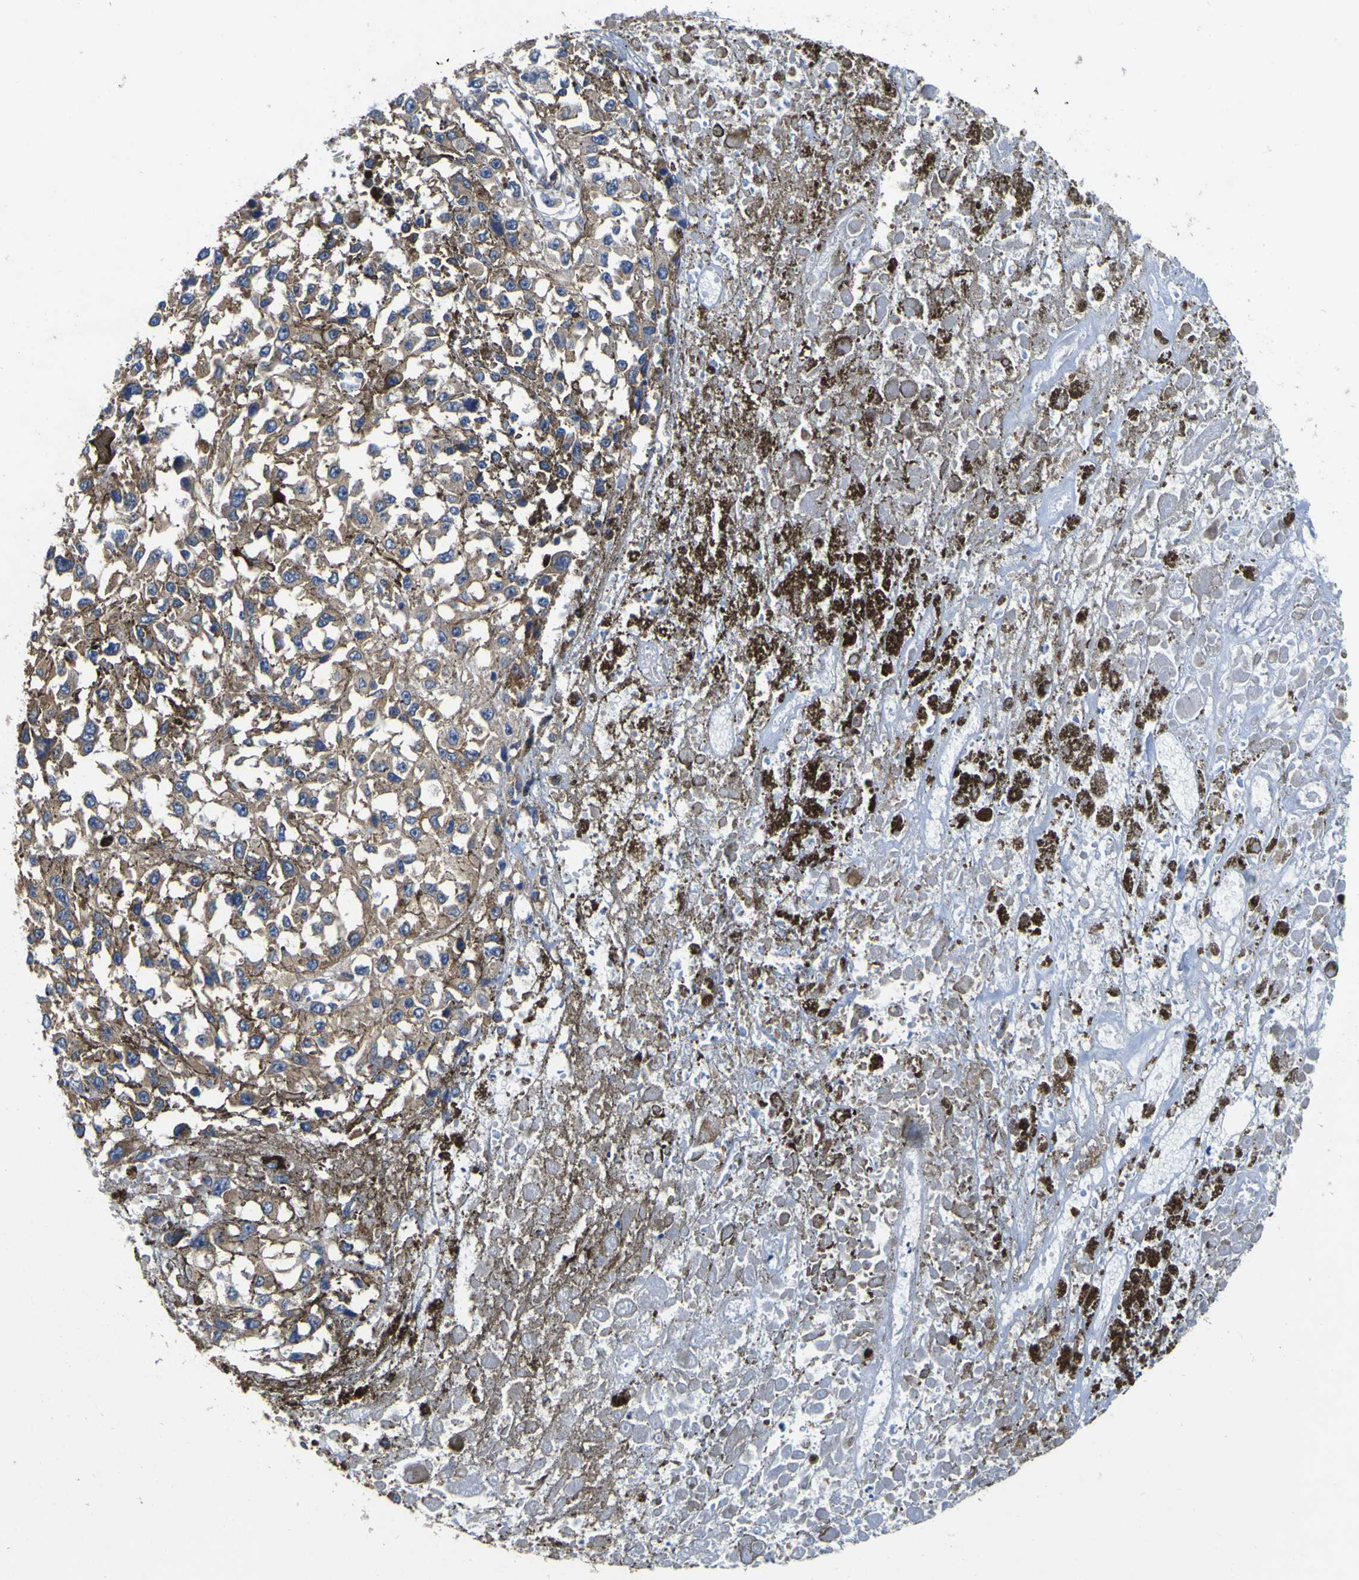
{"staining": {"intensity": "weak", "quantity": ">75%", "location": "cytoplasmic/membranous"}, "tissue": "melanoma", "cell_type": "Tumor cells", "image_type": "cancer", "snomed": [{"axis": "morphology", "description": "Malignant melanoma, Metastatic site"}, {"axis": "topography", "description": "Lymph node"}], "caption": "DAB immunohistochemical staining of melanoma shows weak cytoplasmic/membranous protein expression in approximately >75% of tumor cells.", "gene": "CNR2", "patient": {"sex": "male", "age": 59}}